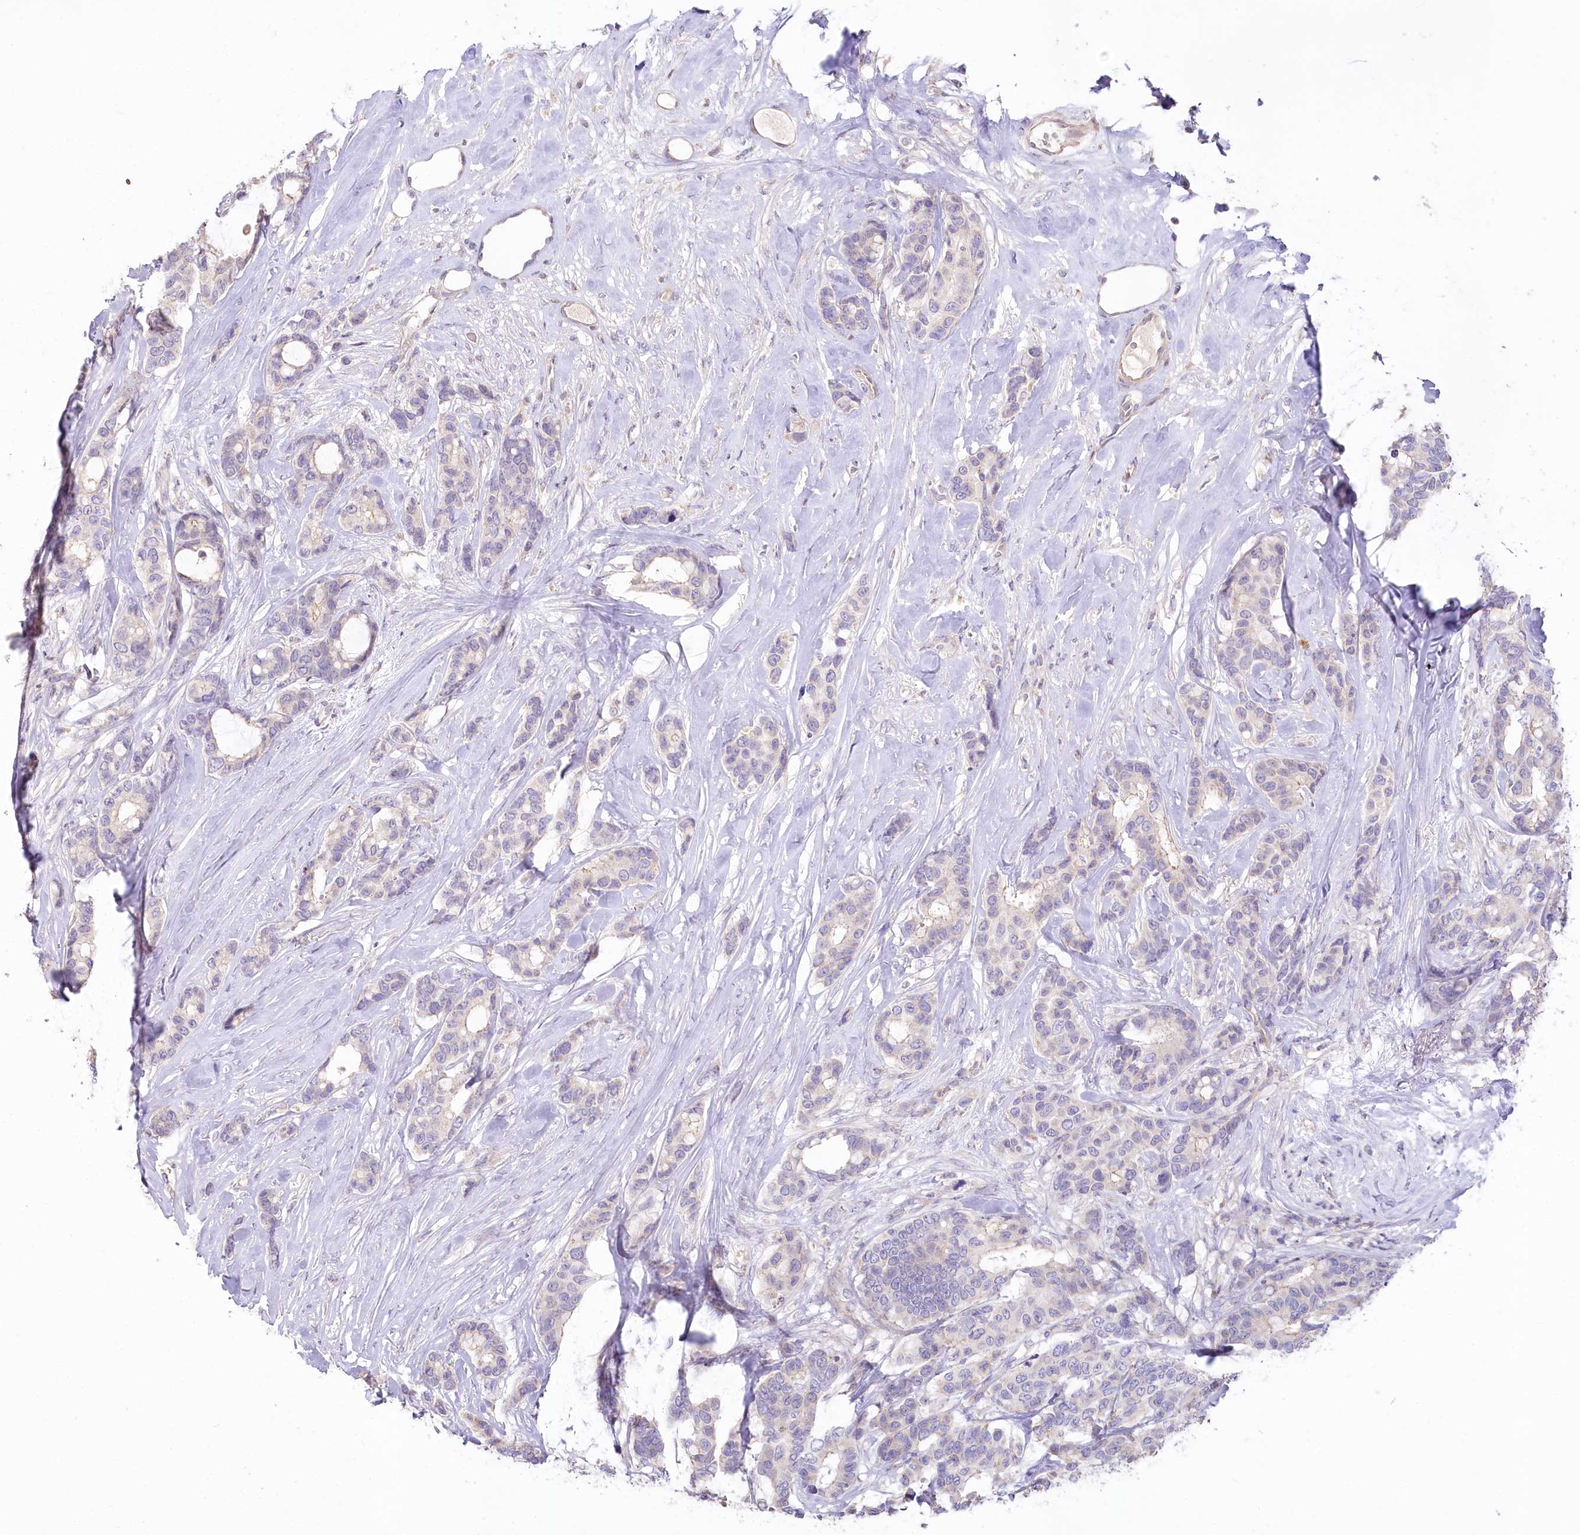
{"staining": {"intensity": "negative", "quantity": "none", "location": "none"}, "tissue": "breast cancer", "cell_type": "Tumor cells", "image_type": "cancer", "snomed": [{"axis": "morphology", "description": "Duct carcinoma"}, {"axis": "topography", "description": "Breast"}], "caption": "This micrograph is of breast cancer (intraductal carcinoma) stained with IHC to label a protein in brown with the nuclei are counter-stained blue. There is no positivity in tumor cells. (DAB immunohistochemistry, high magnification).", "gene": "SLC6A11", "patient": {"sex": "female", "age": 87}}